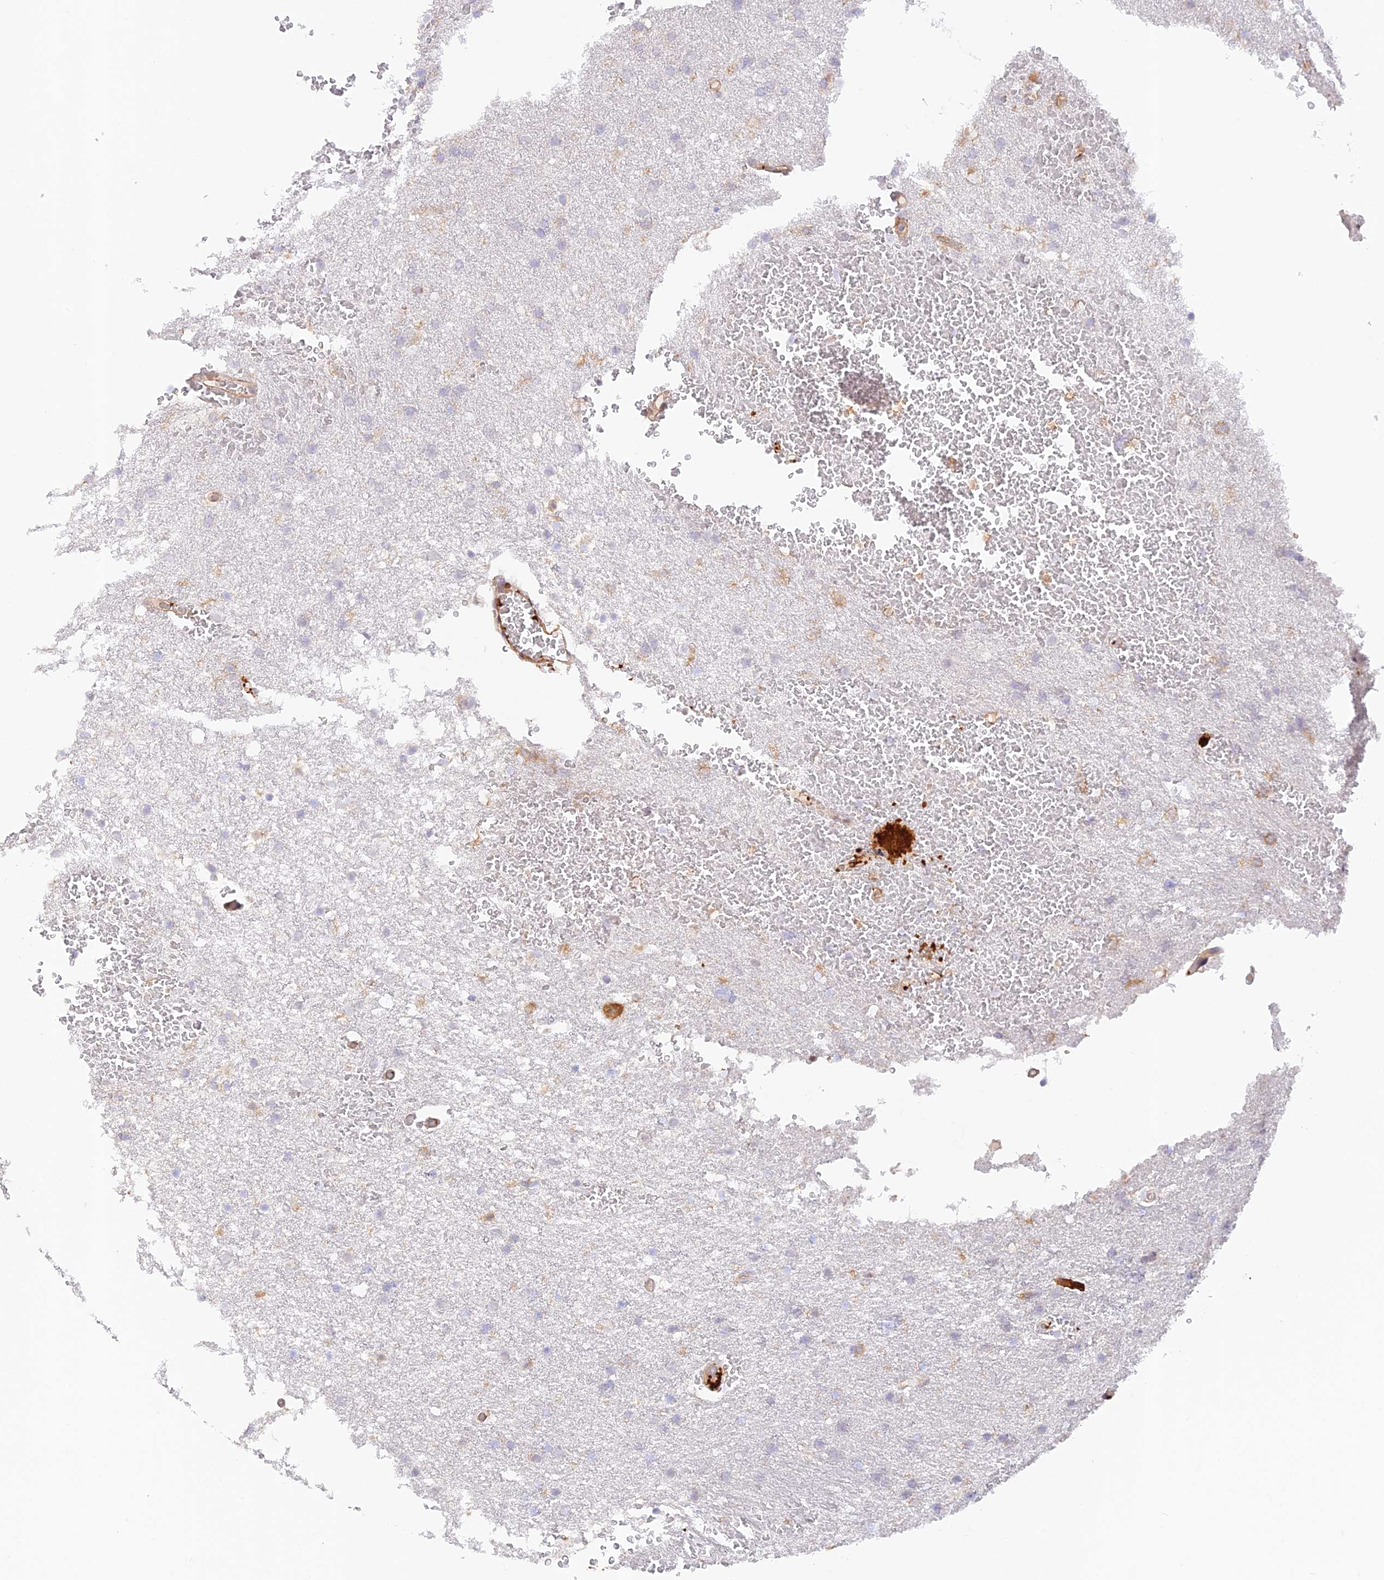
{"staining": {"intensity": "negative", "quantity": "none", "location": "none"}, "tissue": "glioma", "cell_type": "Tumor cells", "image_type": "cancer", "snomed": [{"axis": "morphology", "description": "Glioma, malignant, High grade"}, {"axis": "topography", "description": "Cerebral cortex"}], "caption": "Histopathology image shows no protein expression in tumor cells of malignant high-grade glioma tissue.", "gene": "DENND1C", "patient": {"sex": "female", "age": 36}}